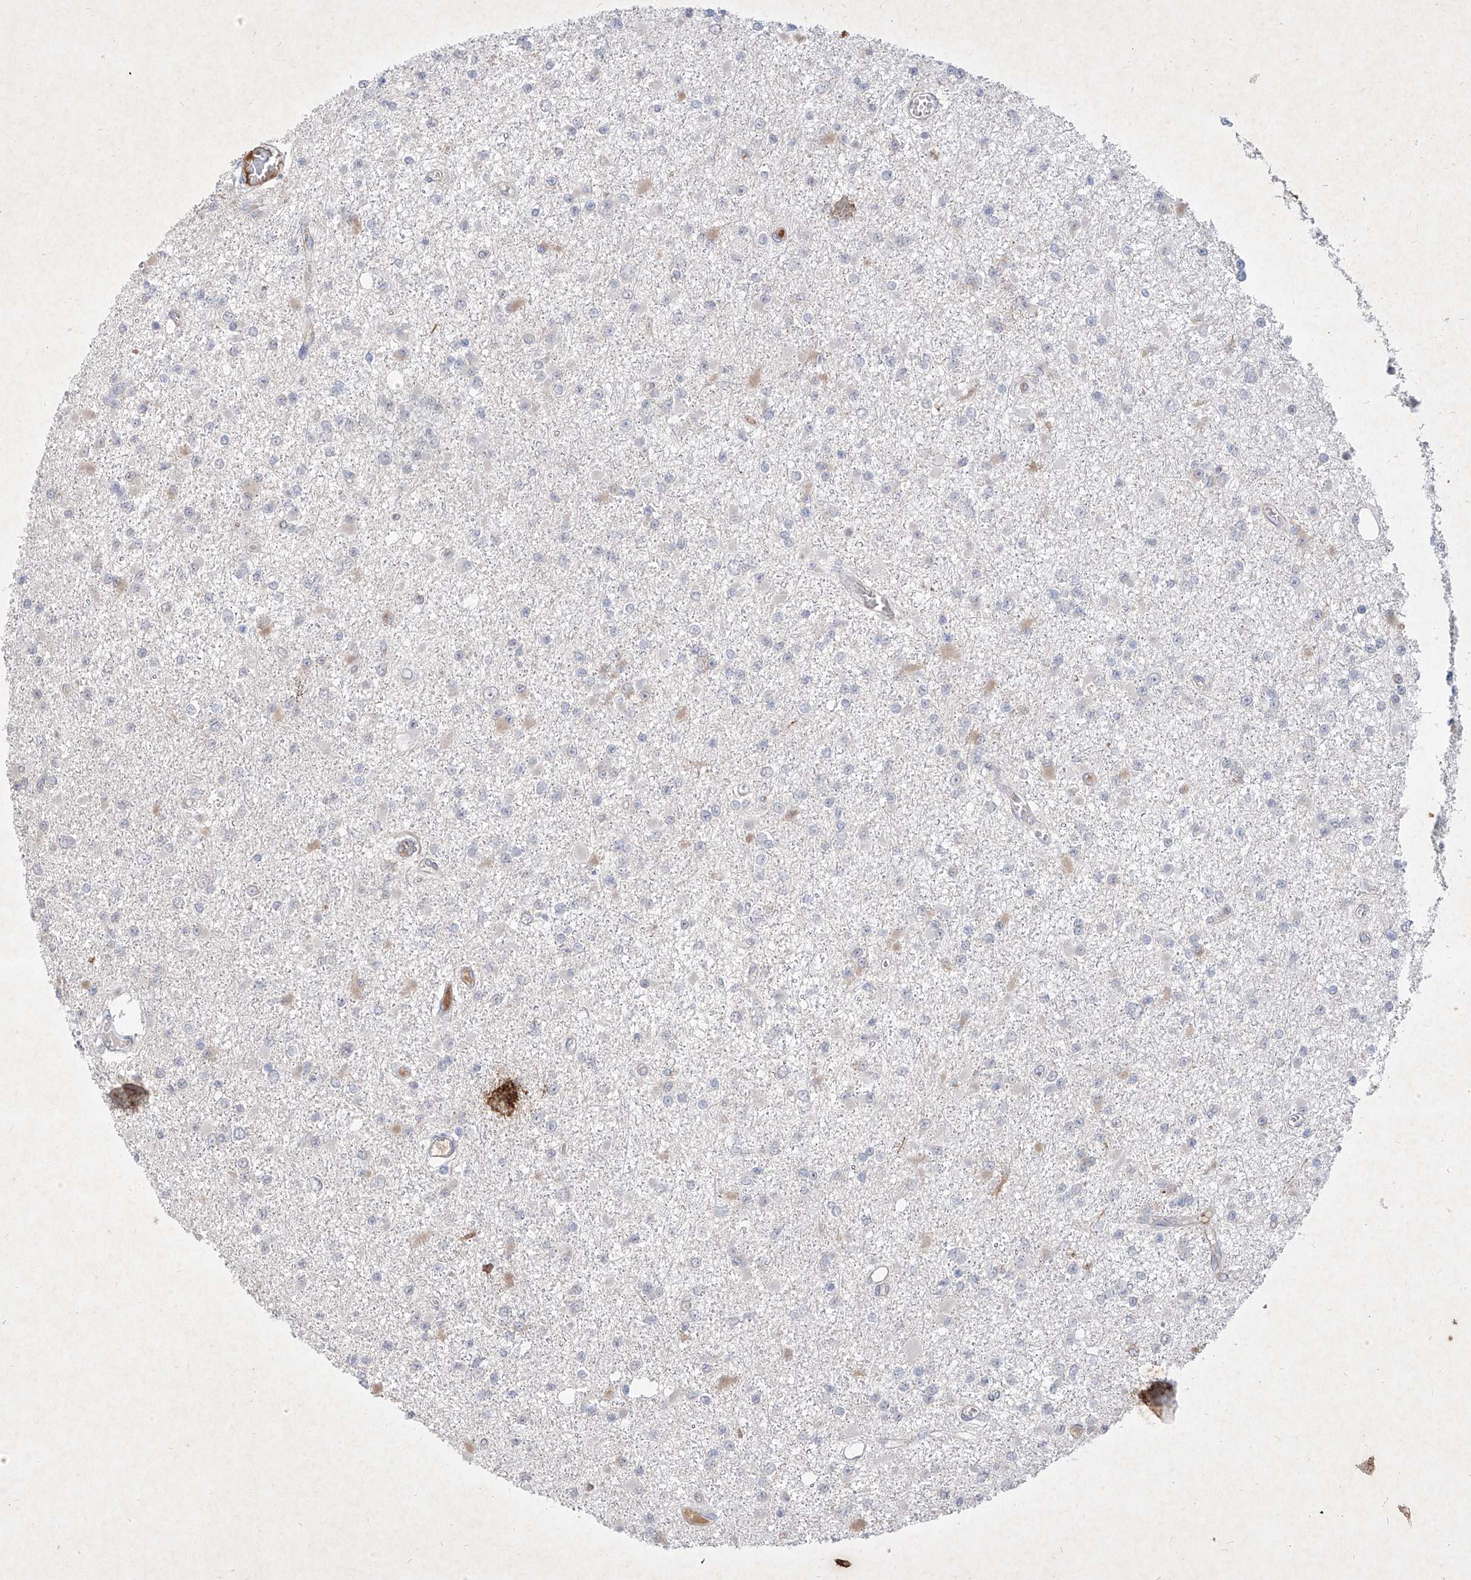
{"staining": {"intensity": "negative", "quantity": "none", "location": "none"}, "tissue": "glioma", "cell_type": "Tumor cells", "image_type": "cancer", "snomed": [{"axis": "morphology", "description": "Glioma, malignant, Low grade"}, {"axis": "topography", "description": "Brain"}], "caption": "Immunohistochemistry photomicrograph of neoplastic tissue: human malignant glioma (low-grade) stained with DAB displays no significant protein staining in tumor cells.", "gene": "C4A", "patient": {"sex": "female", "age": 22}}